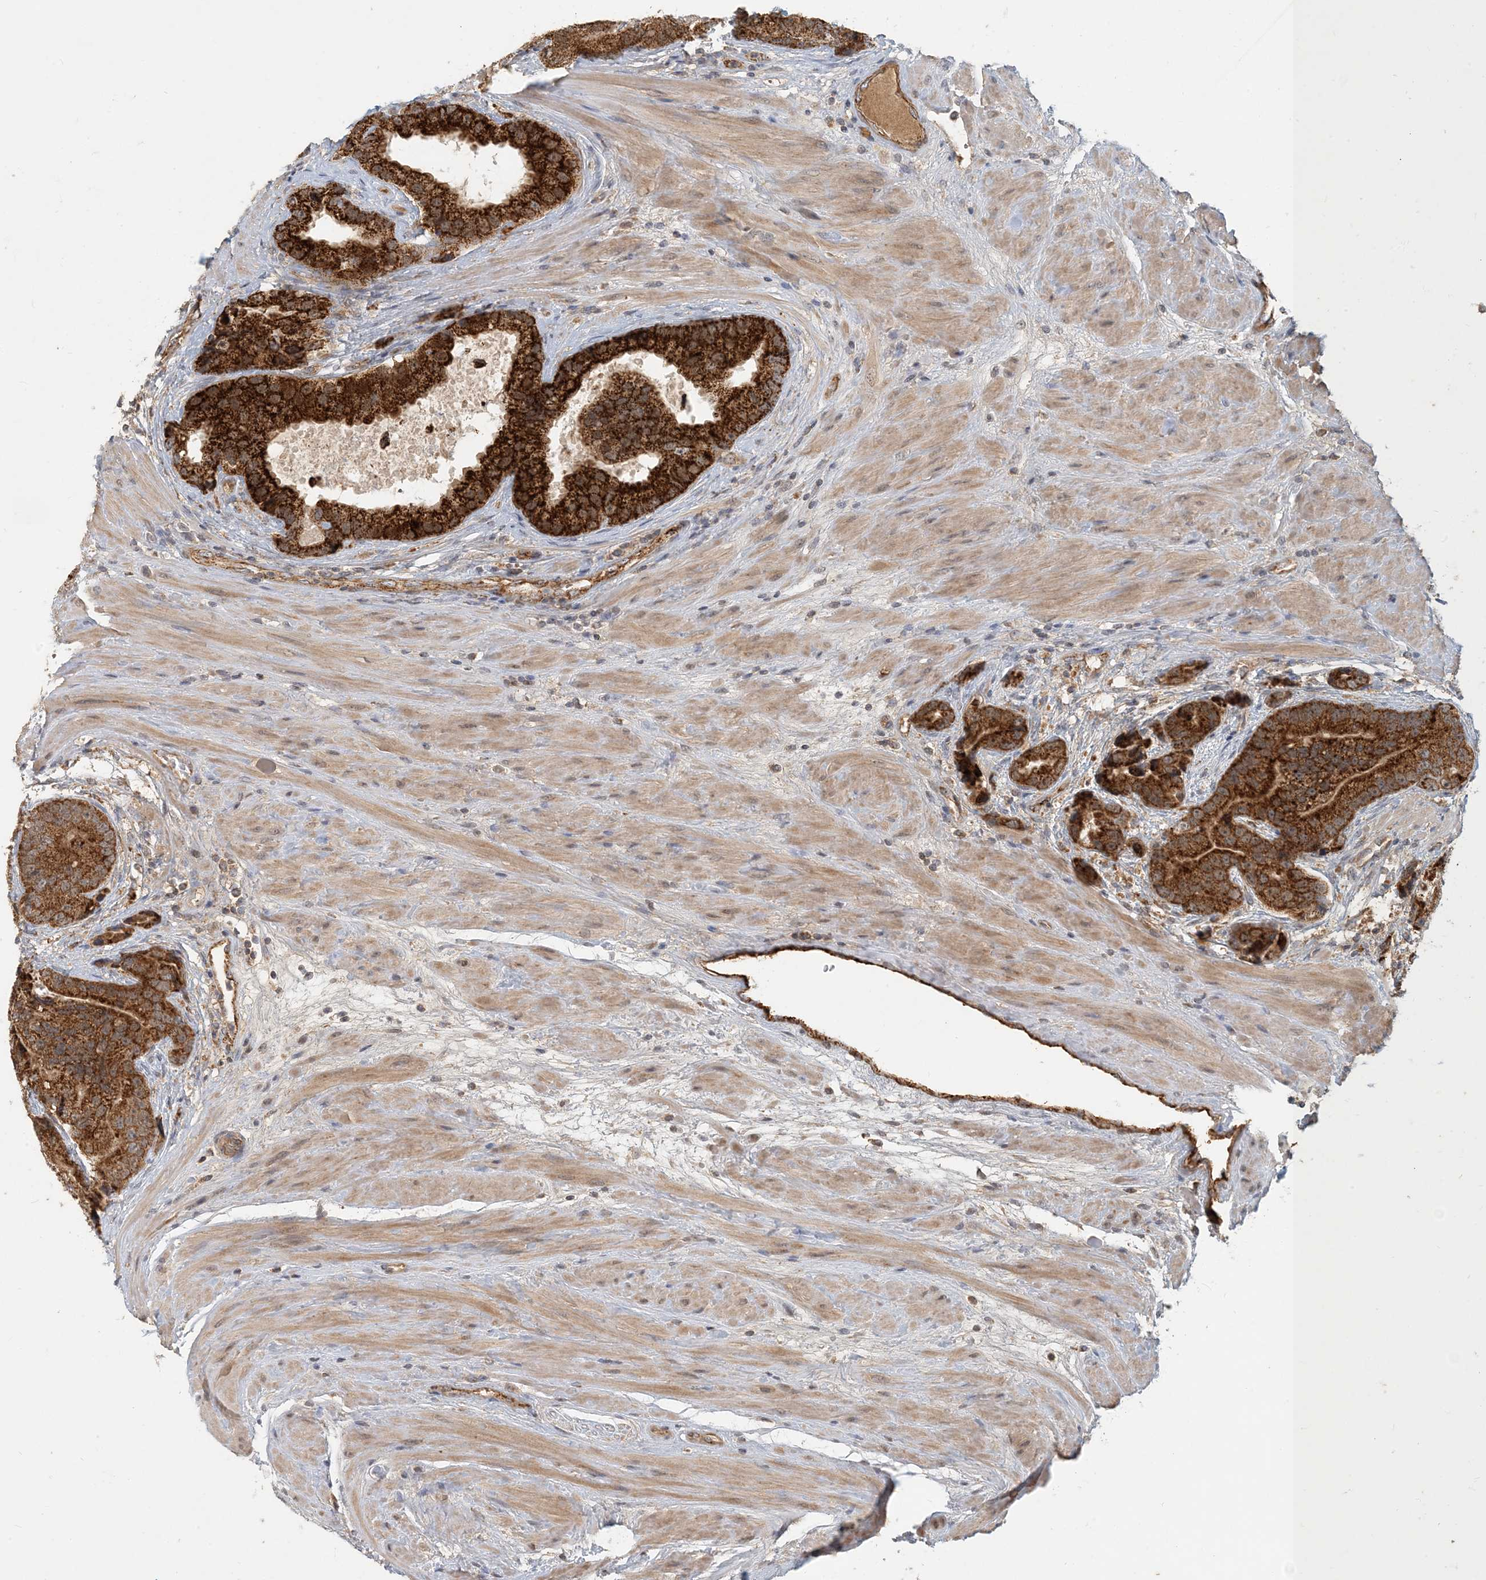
{"staining": {"intensity": "strong", "quantity": ">75%", "location": "cytoplasmic/membranous"}, "tissue": "prostate cancer", "cell_type": "Tumor cells", "image_type": "cancer", "snomed": [{"axis": "morphology", "description": "Adenocarcinoma, High grade"}, {"axis": "topography", "description": "Prostate"}], "caption": "Adenocarcinoma (high-grade) (prostate) tissue shows strong cytoplasmic/membranous expression in approximately >75% of tumor cells", "gene": "ZBTB3", "patient": {"sex": "male", "age": 70}}